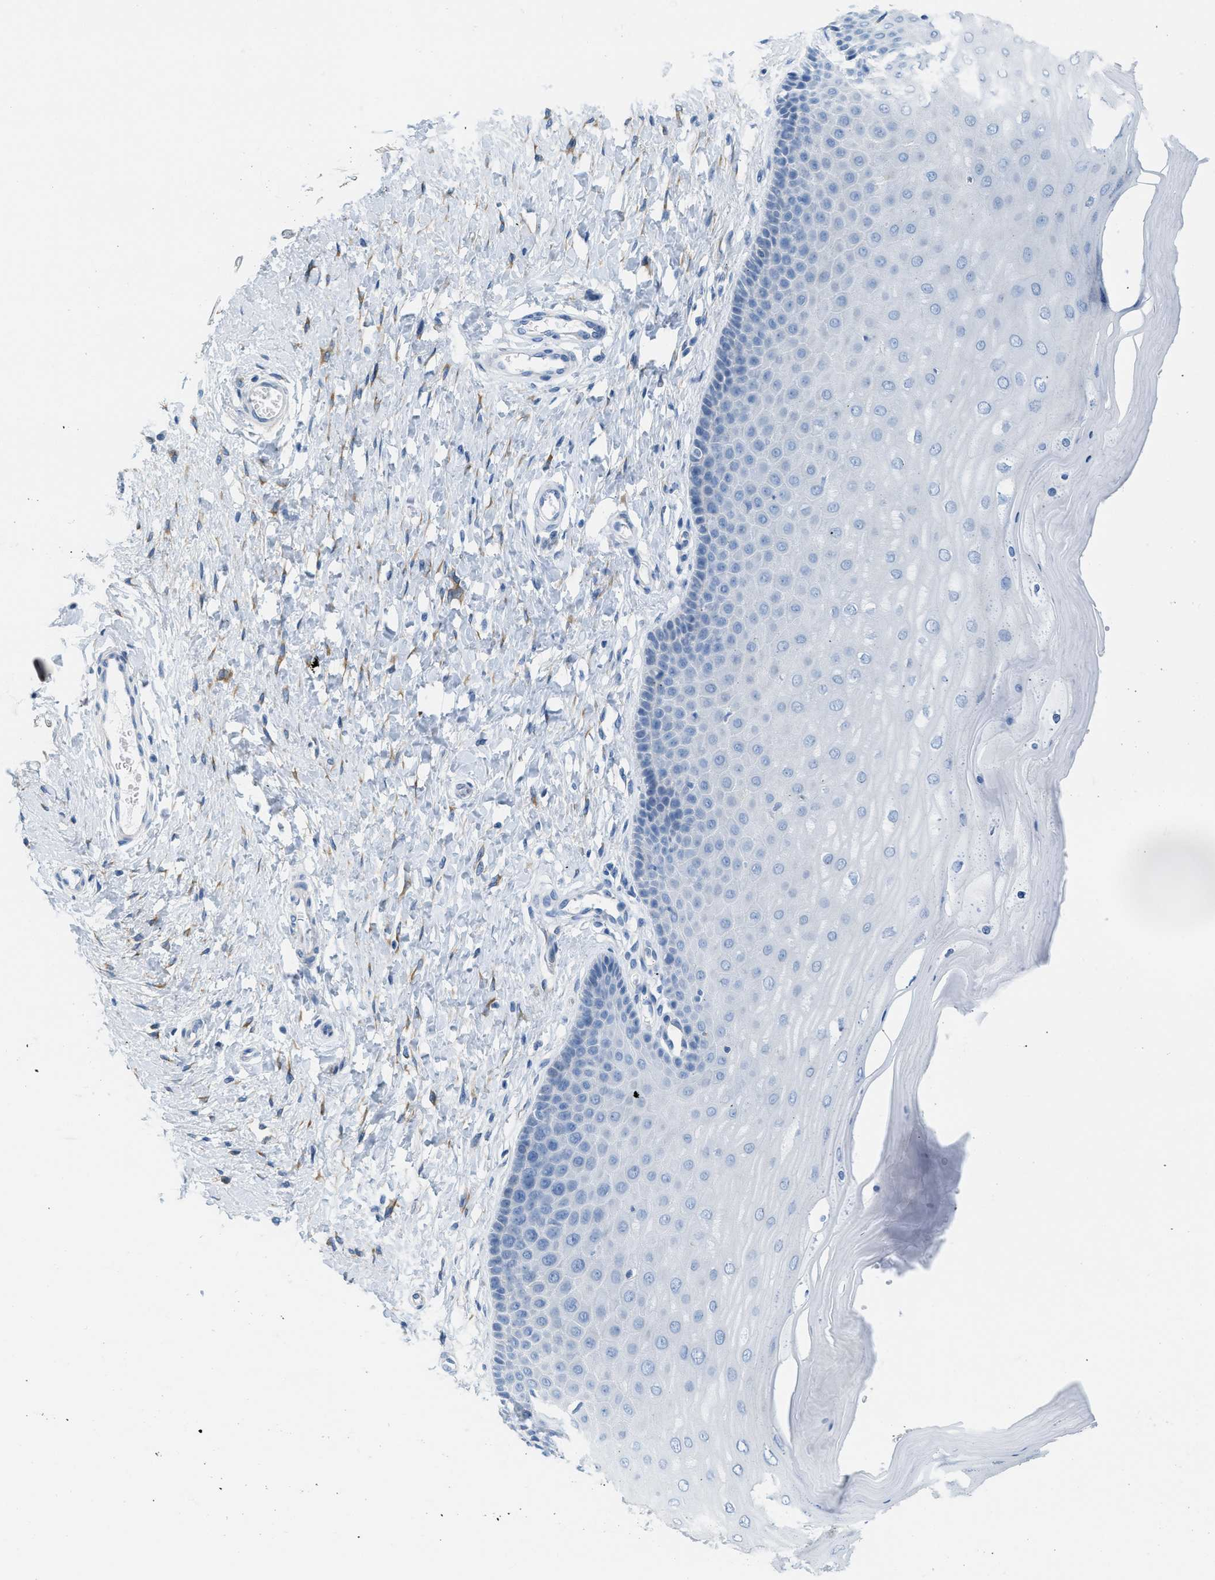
{"staining": {"intensity": "negative", "quantity": "none", "location": "none"}, "tissue": "cervix", "cell_type": "Glandular cells", "image_type": "normal", "snomed": [{"axis": "morphology", "description": "Normal tissue, NOS"}, {"axis": "topography", "description": "Cervix"}], "caption": "Photomicrograph shows no significant protein positivity in glandular cells of benign cervix.", "gene": "ASGR1", "patient": {"sex": "female", "age": 55}}